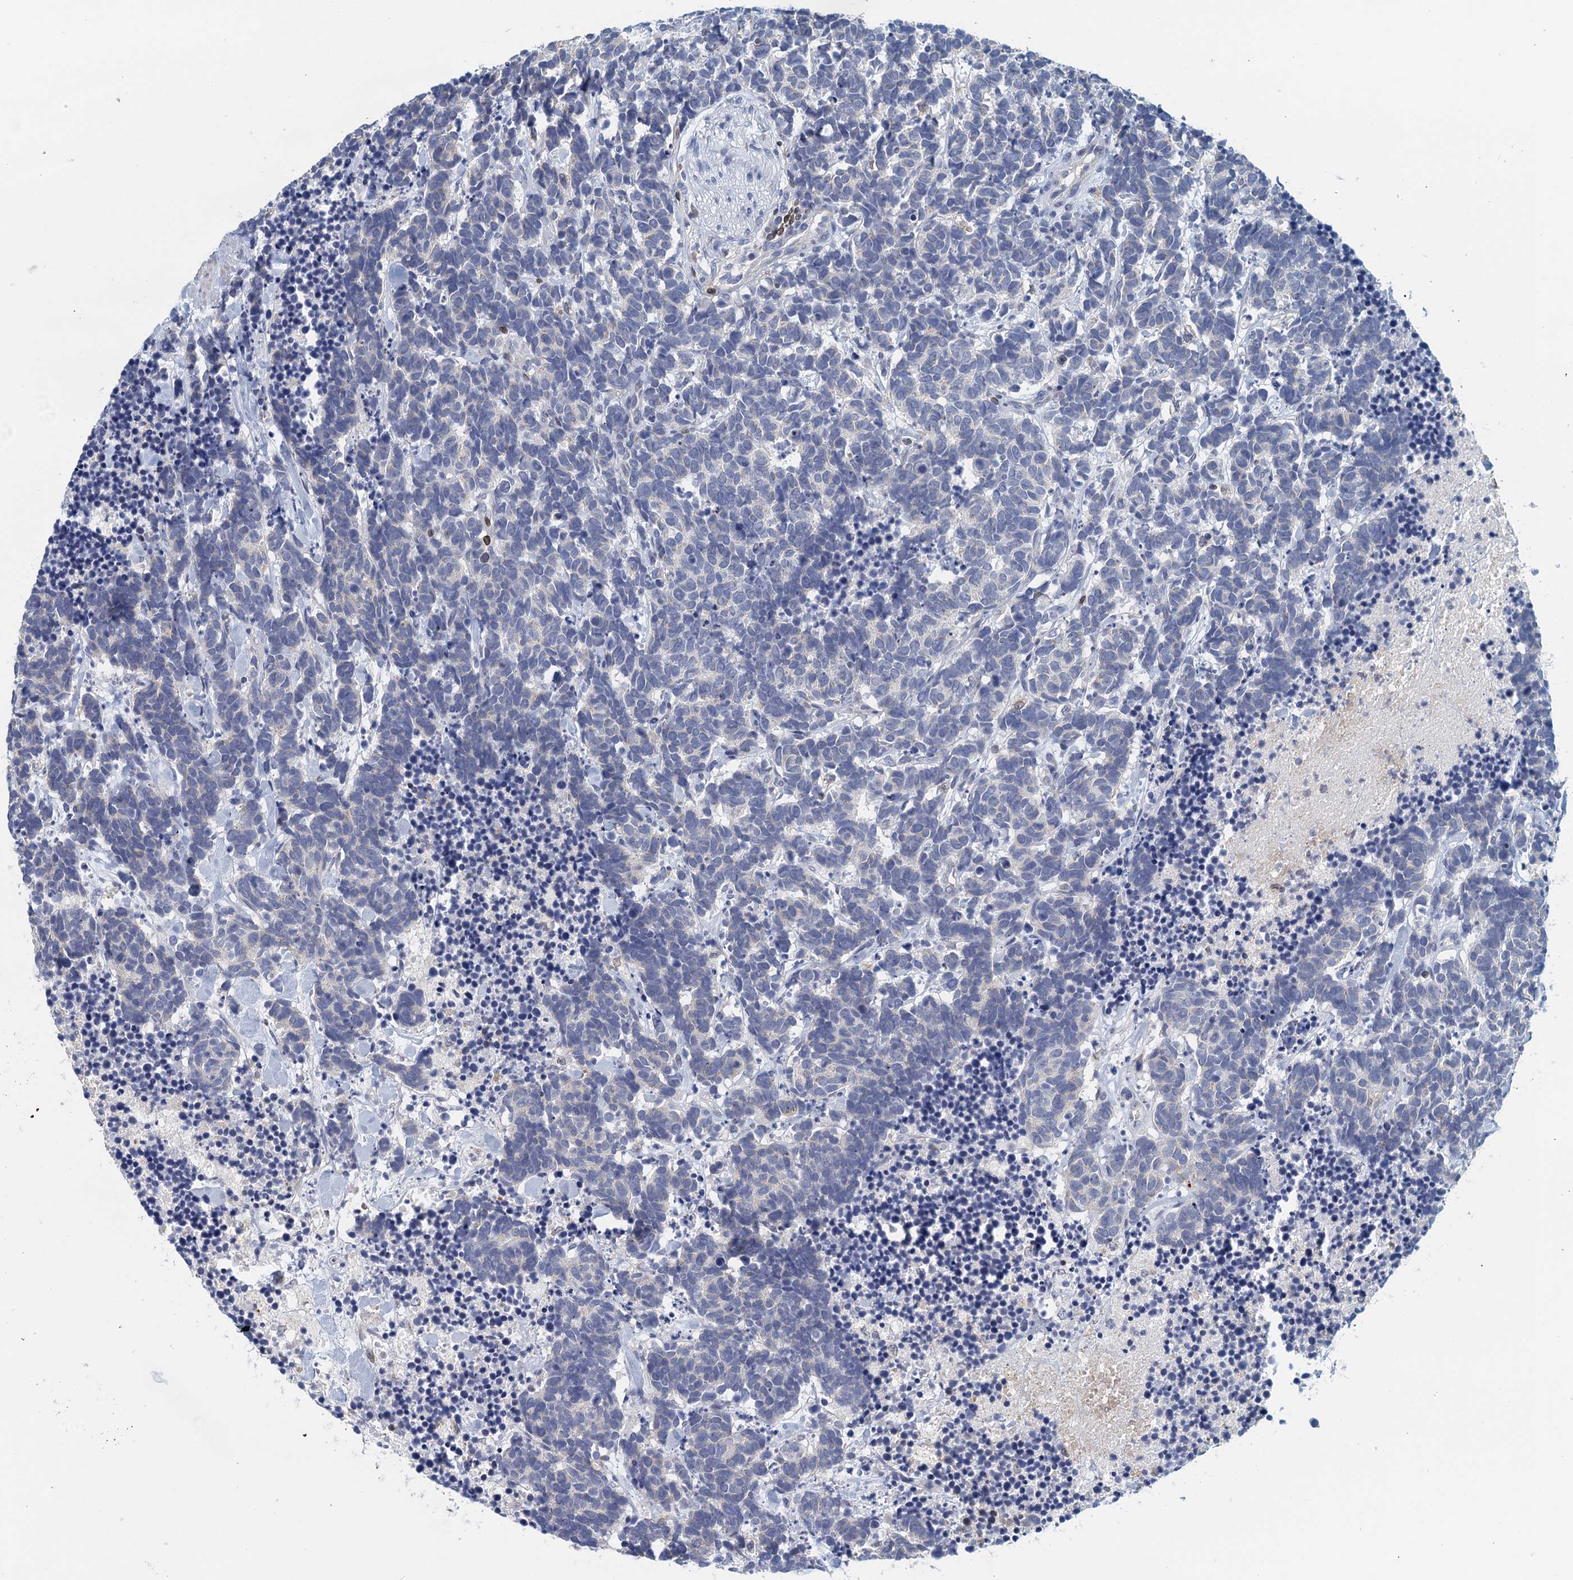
{"staining": {"intensity": "negative", "quantity": "none", "location": "none"}, "tissue": "carcinoid", "cell_type": "Tumor cells", "image_type": "cancer", "snomed": [{"axis": "morphology", "description": "Carcinoma, NOS"}, {"axis": "morphology", "description": "Carcinoid, malignant, NOS"}, {"axis": "topography", "description": "Prostate"}], "caption": "IHC photomicrograph of carcinoid stained for a protein (brown), which reveals no staining in tumor cells.", "gene": "TRAF3IP3", "patient": {"sex": "male", "age": 57}}